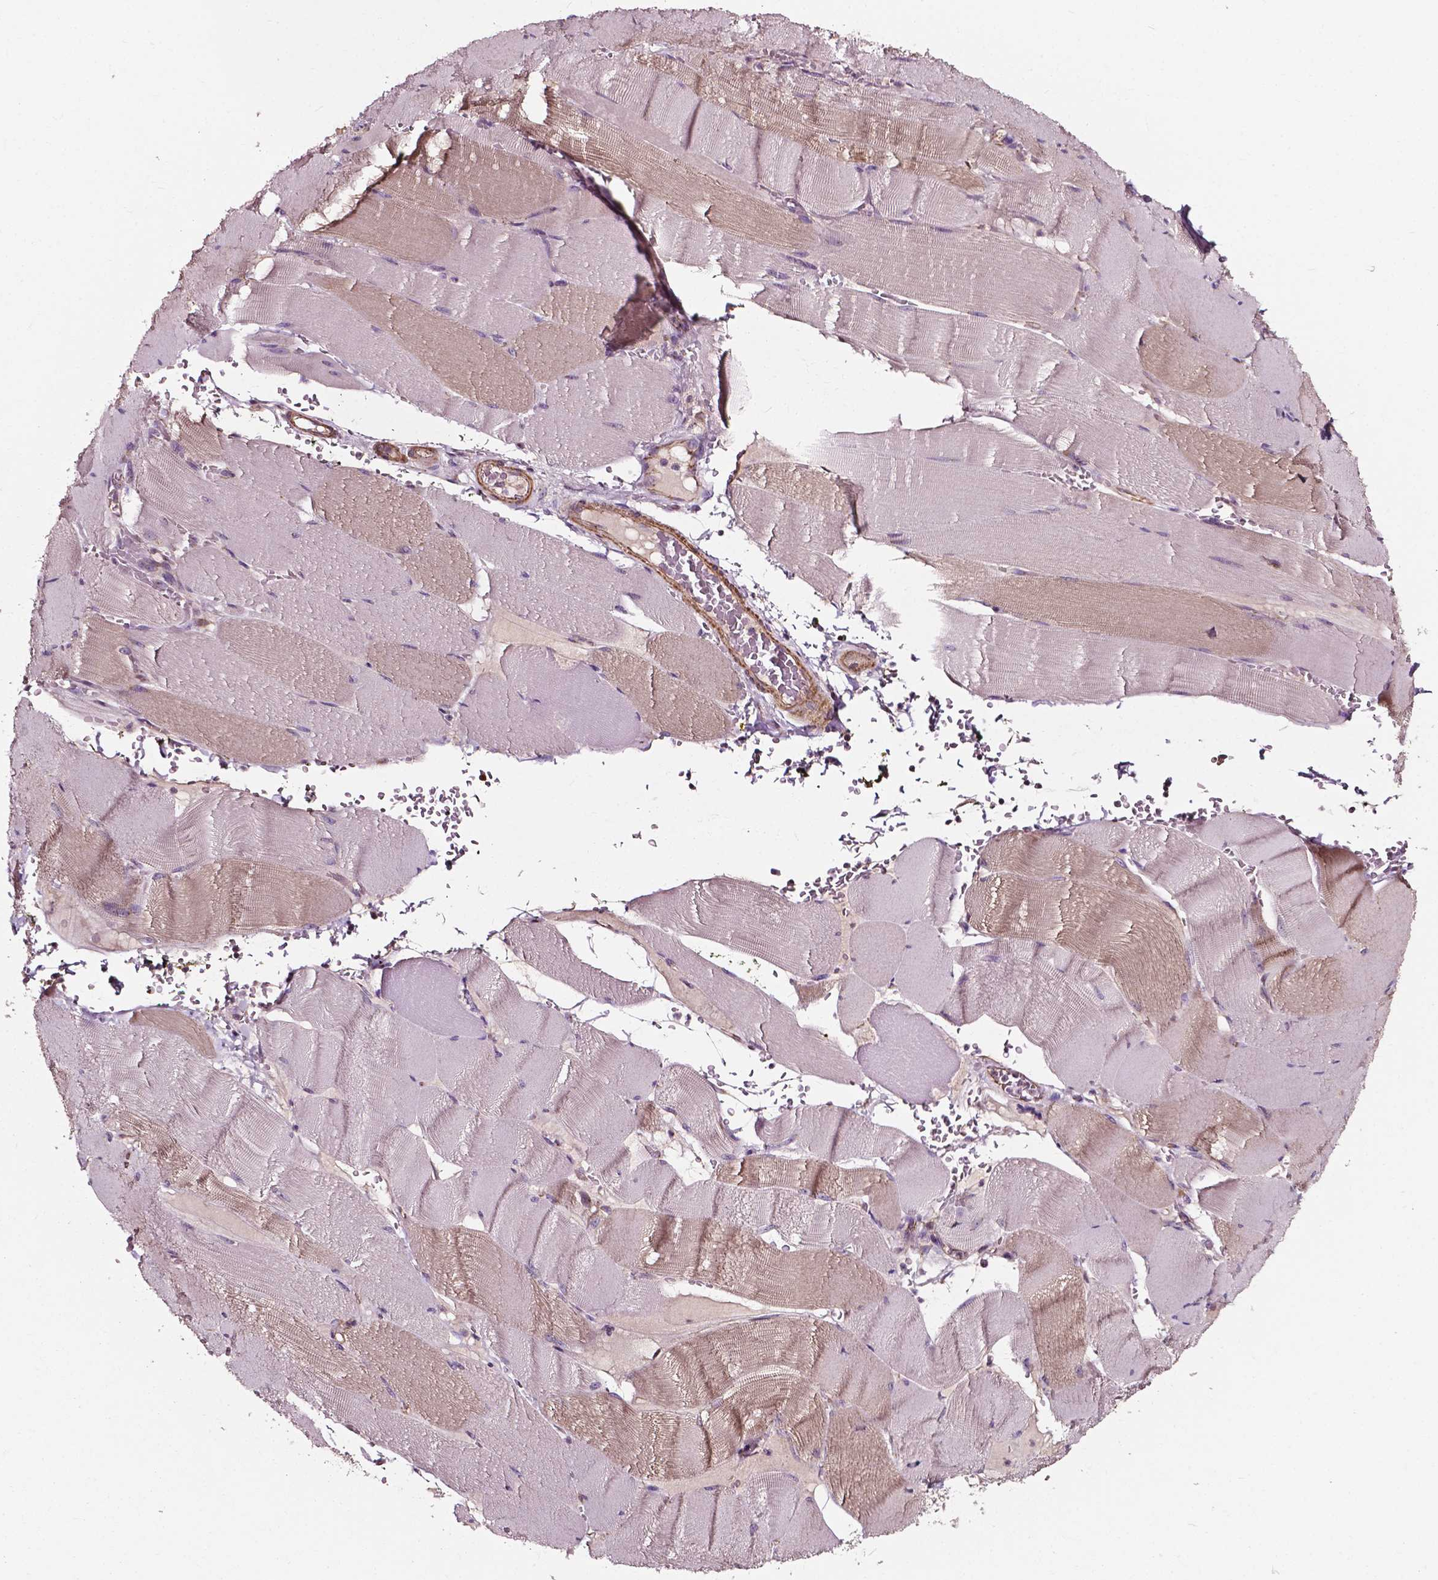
{"staining": {"intensity": "weak", "quantity": "25%-75%", "location": "cytoplasmic/membranous"}, "tissue": "skeletal muscle", "cell_type": "Myocytes", "image_type": "normal", "snomed": [{"axis": "morphology", "description": "Normal tissue, NOS"}, {"axis": "topography", "description": "Skeletal muscle"}], "caption": "Skeletal muscle stained with DAB (3,3'-diaminobenzidine) IHC demonstrates low levels of weak cytoplasmic/membranous expression in approximately 25%-75% of myocytes. (Stains: DAB in brown, nuclei in blue, Microscopy: brightfield microscopy at high magnification).", "gene": "ATG16L1", "patient": {"sex": "male", "age": 56}}